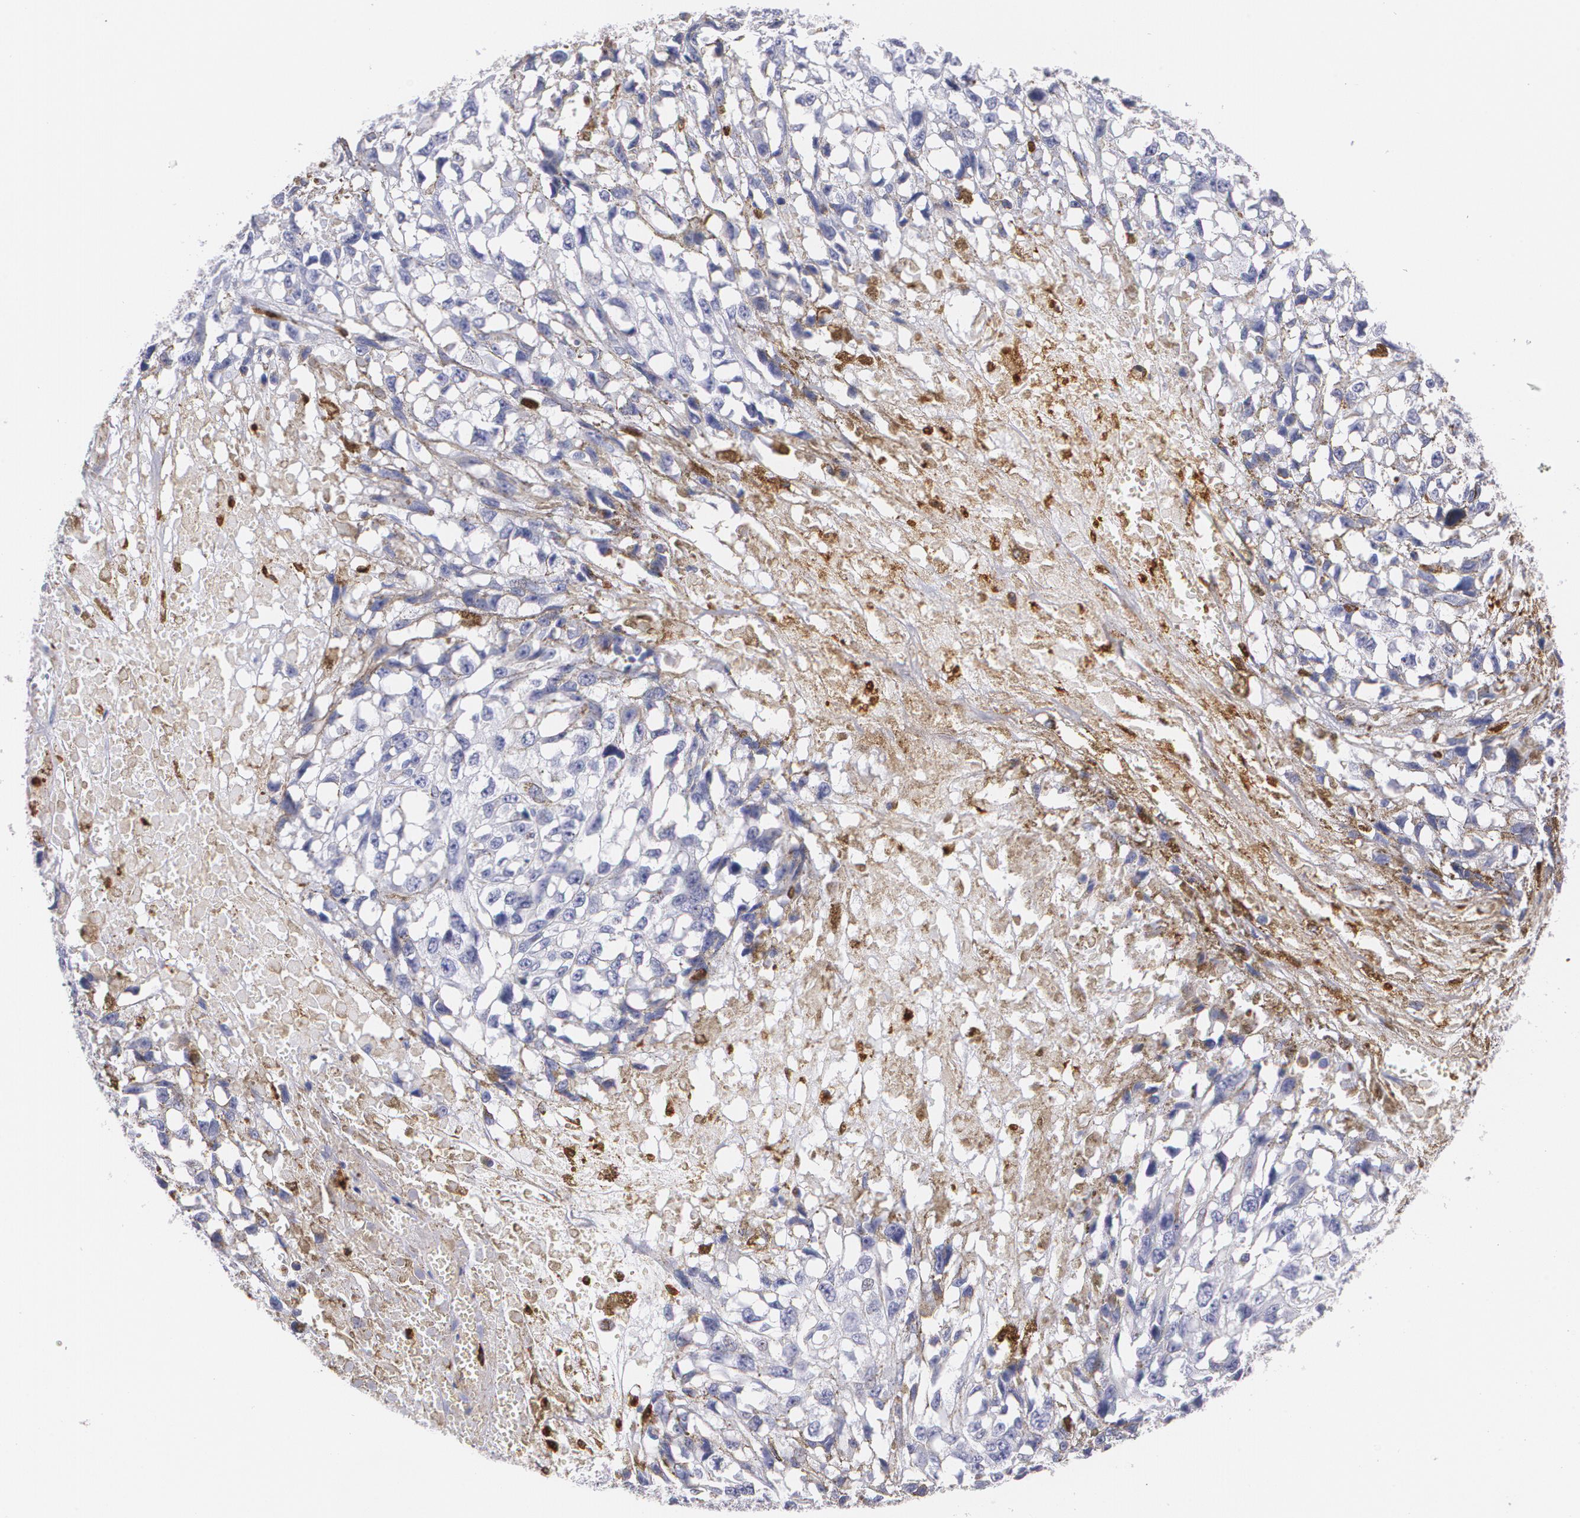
{"staining": {"intensity": "negative", "quantity": "none", "location": "none"}, "tissue": "melanoma", "cell_type": "Tumor cells", "image_type": "cancer", "snomed": [{"axis": "morphology", "description": "Malignant melanoma, Metastatic site"}, {"axis": "topography", "description": "Lymph node"}], "caption": "A micrograph of human melanoma is negative for staining in tumor cells.", "gene": "PTPRC", "patient": {"sex": "male", "age": 59}}